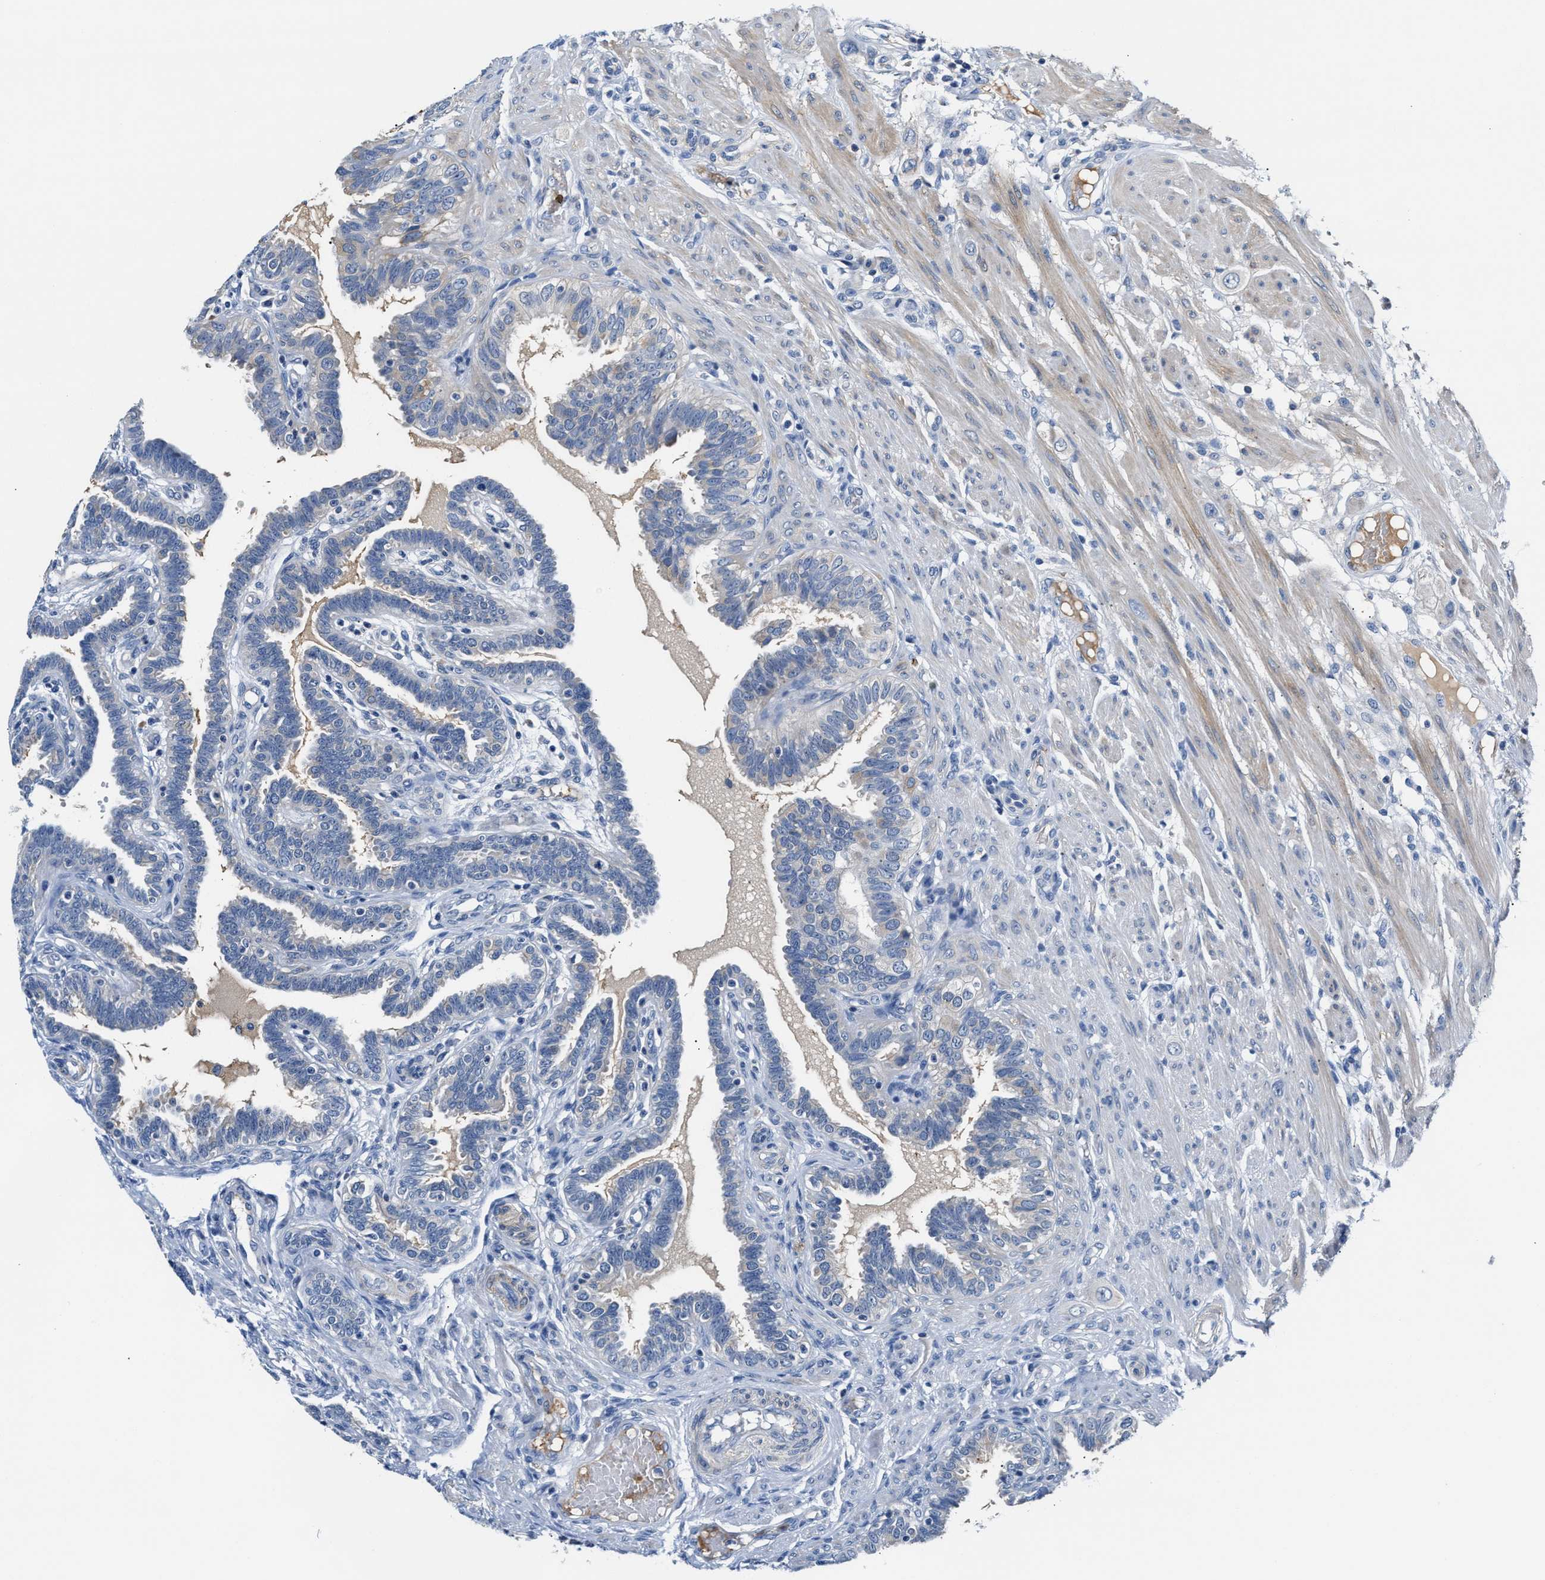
{"staining": {"intensity": "negative", "quantity": "none", "location": "none"}, "tissue": "fallopian tube", "cell_type": "Glandular cells", "image_type": "normal", "snomed": [{"axis": "morphology", "description": "Normal tissue, NOS"}, {"axis": "topography", "description": "Fallopian tube"}, {"axis": "topography", "description": "Placenta"}], "caption": "There is no significant expression in glandular cells of fallopian tube. (Immunohistochemistry (ihc), brightfield microscopy, high magnification).", "gene": "TUT7", "patient": {"sex": "female", "age": 34}}